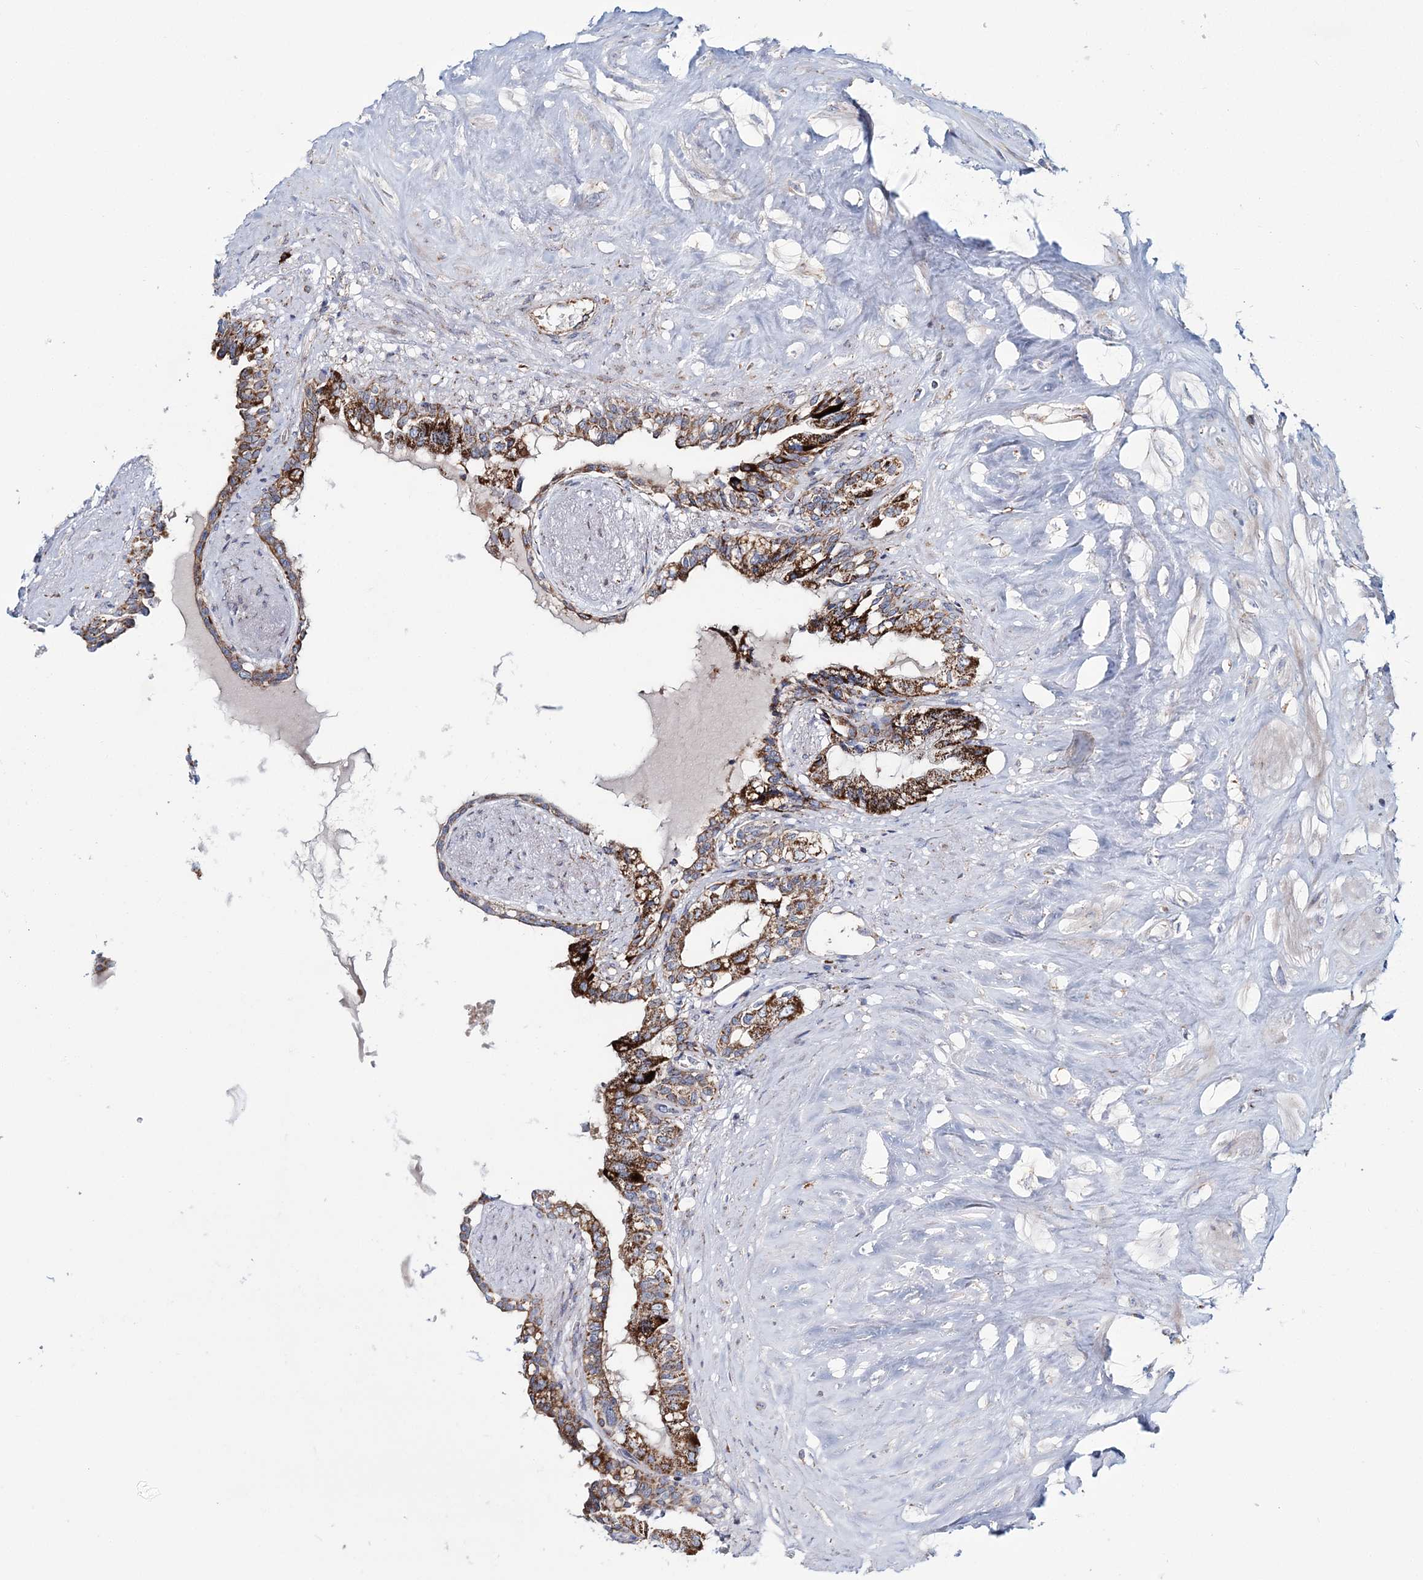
{"staining": {"intensity": "moderate", "quantity": ">75%", "location": "cytoplasmic/membranous"}, "tissue": "seminal vesicle", "cell_type": "Glandular cells", "image_type": "normal", "snomed": [{"axis": "morphology", "description": "Normal tissue, NOS"}, {"axis": "topography", "description": "Seminal veicle"}], "caption": "Moderate cytoplasmic/membranous protein staining is identified in about >75% of glandular cells in seminal vesicle. Using DAB (brown) and hematoxylin (blue) stains, captured at high magnification using brightfield microscopy.", "gene": "ARHGAP6", "patient": {"sex": "male", "age": 63}}